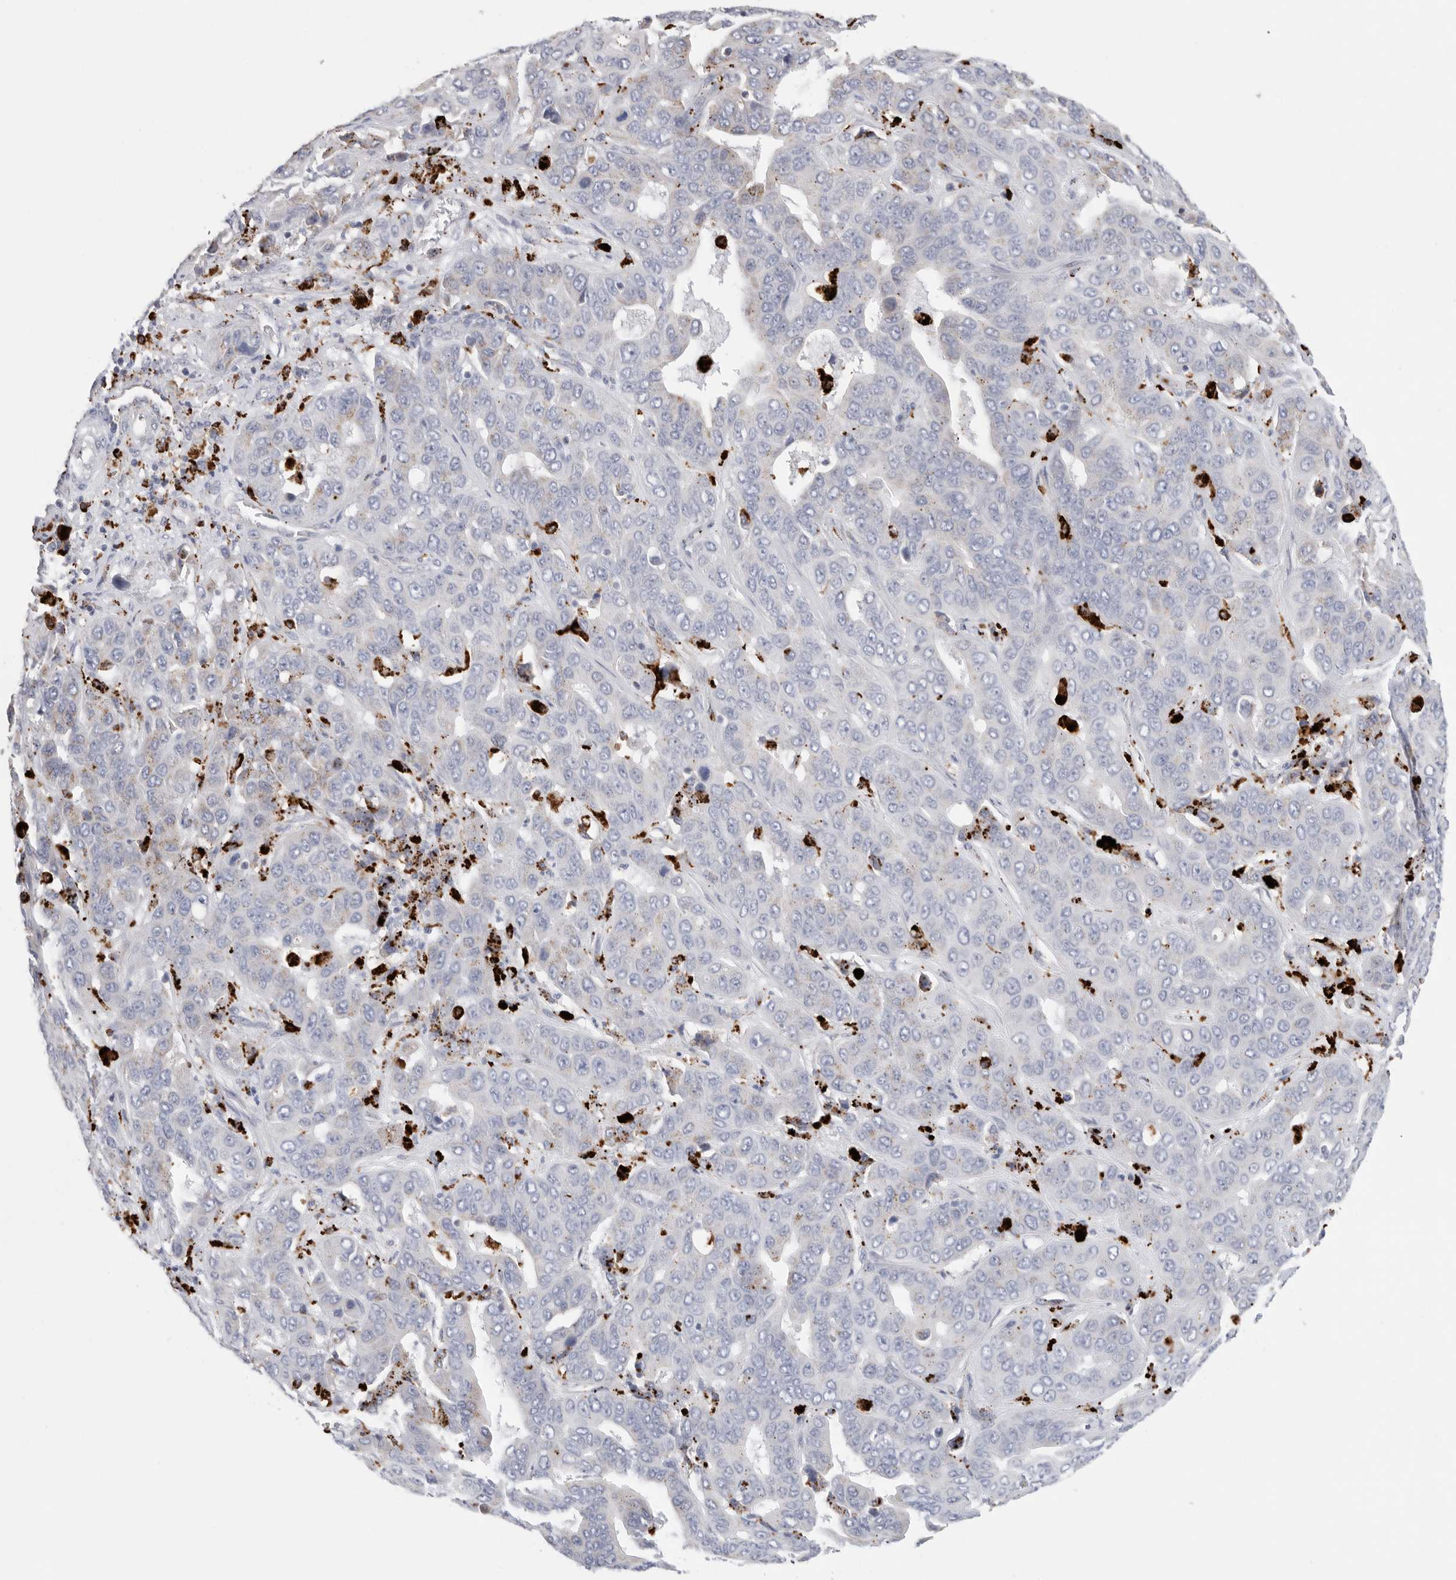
{"staining": {"intensity": "negative", "quantity": "none", "location": "none"}, "tissue": "liver cancer", "cell_type": "Tumor cells", "image_type": "cancer", "snomed": [{"axis": "morphology", "description": "Cholangiocarcinoma"}, {"axis": "topography", "description": "Liver"}], "caption": "This is a histopathology image of immunohistochemistry (IHC) staining of cholangiocarcinoma (liver), which shows no expression in tumor cells.", "gene": "GGH", "patient": {"sex": "female", "age": 52}}